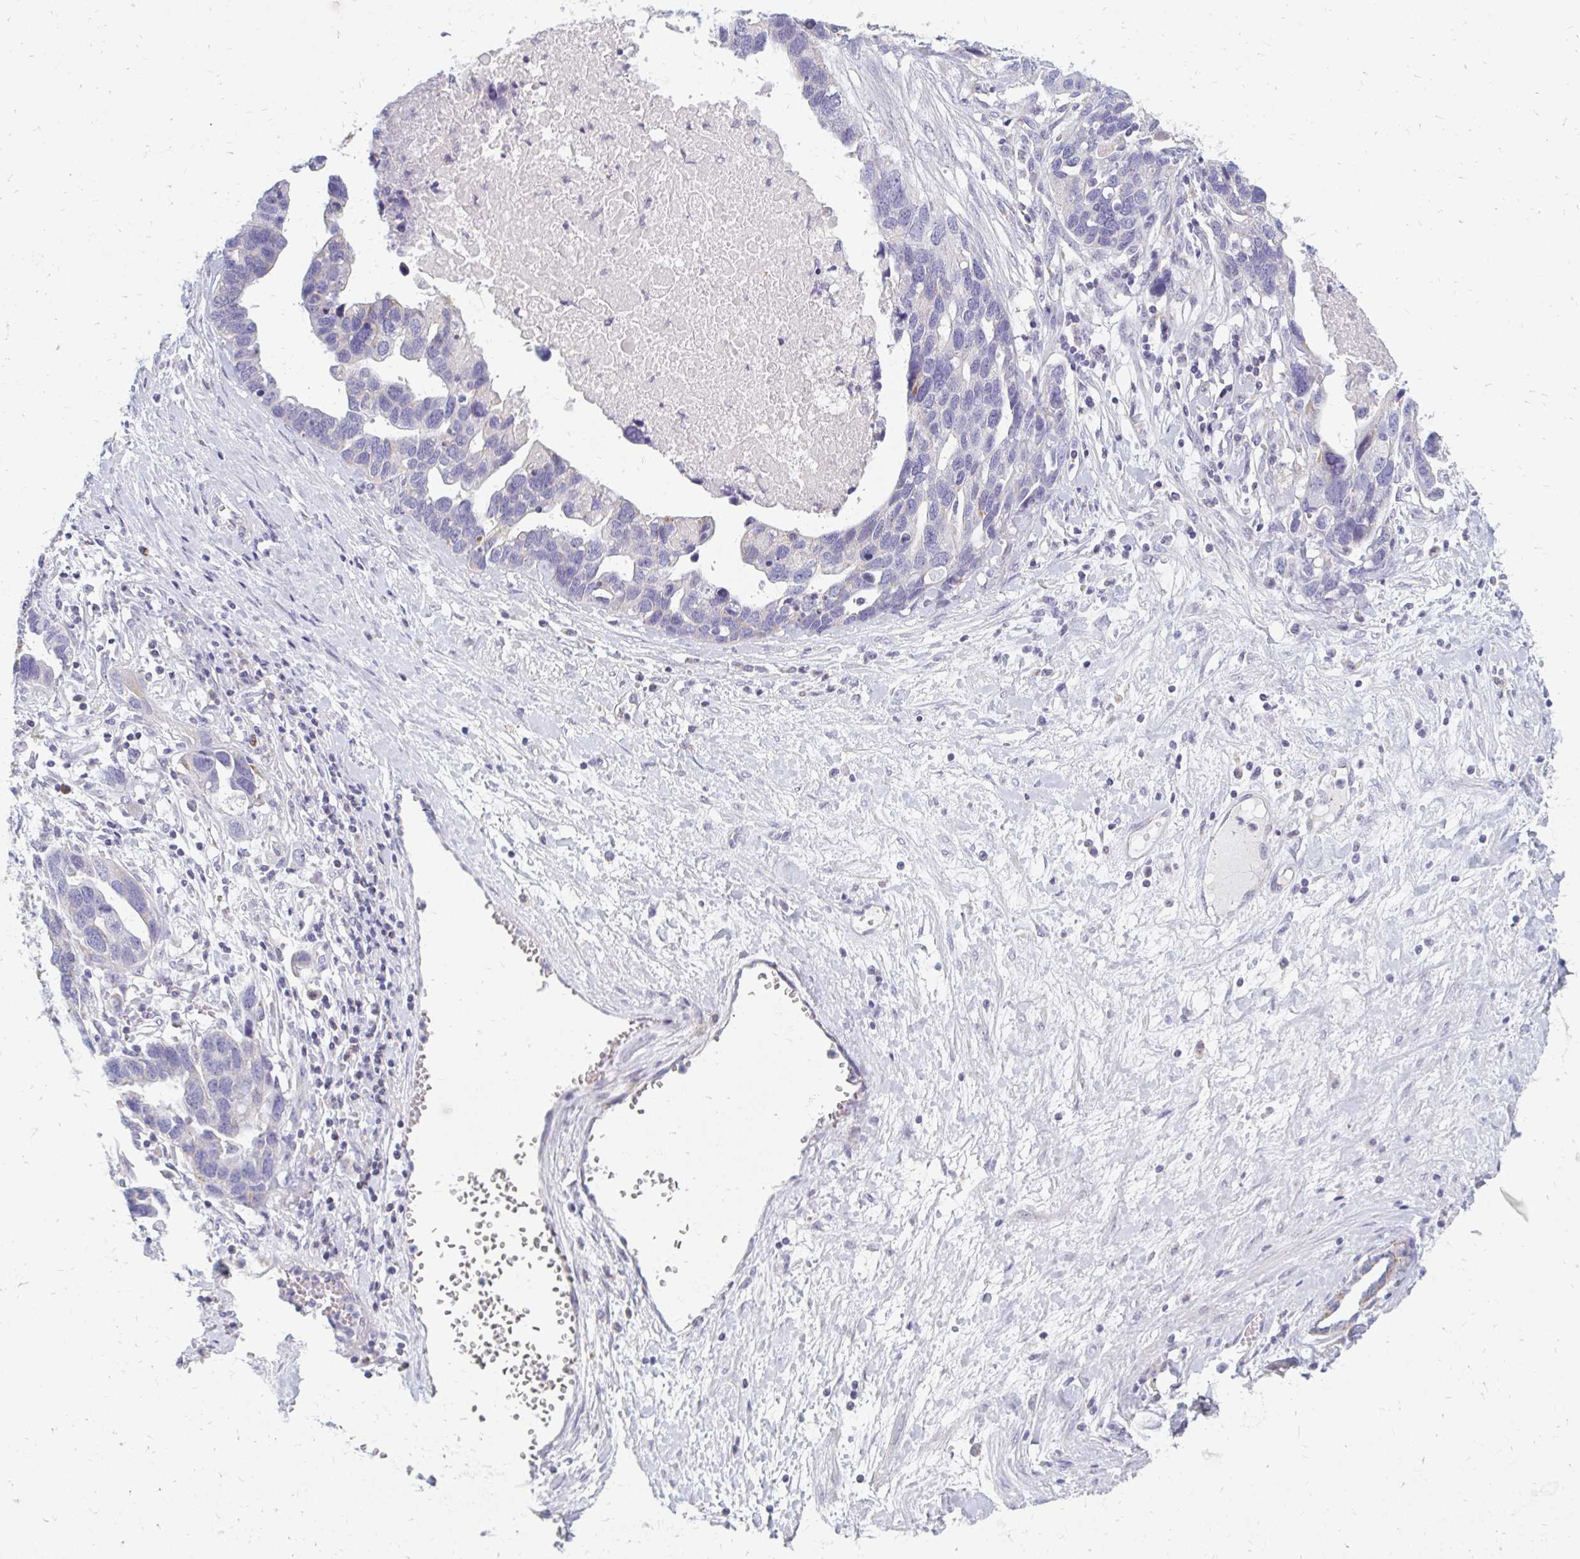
{"staining": {"intensity": "weak", "quantity": "<25%", "location": "cytoplasmic/membranous"}, "tissue": "ovarian cancer", "cell_type": "Tumor cells", "image_type": "cancer", "snomed": [{"axis": "morphology", "description": "Cystadenocarcinoma, serous, NOS"}, {"axis": "topography", "description": "Ovary"}], "caption": "Immunohistochemical staining of ovarian serous cystadenocarcinoma displays no significant expression in tumor cells.", "gene": "OR10V1", "patient": {"sex": "female", "age": 54}}